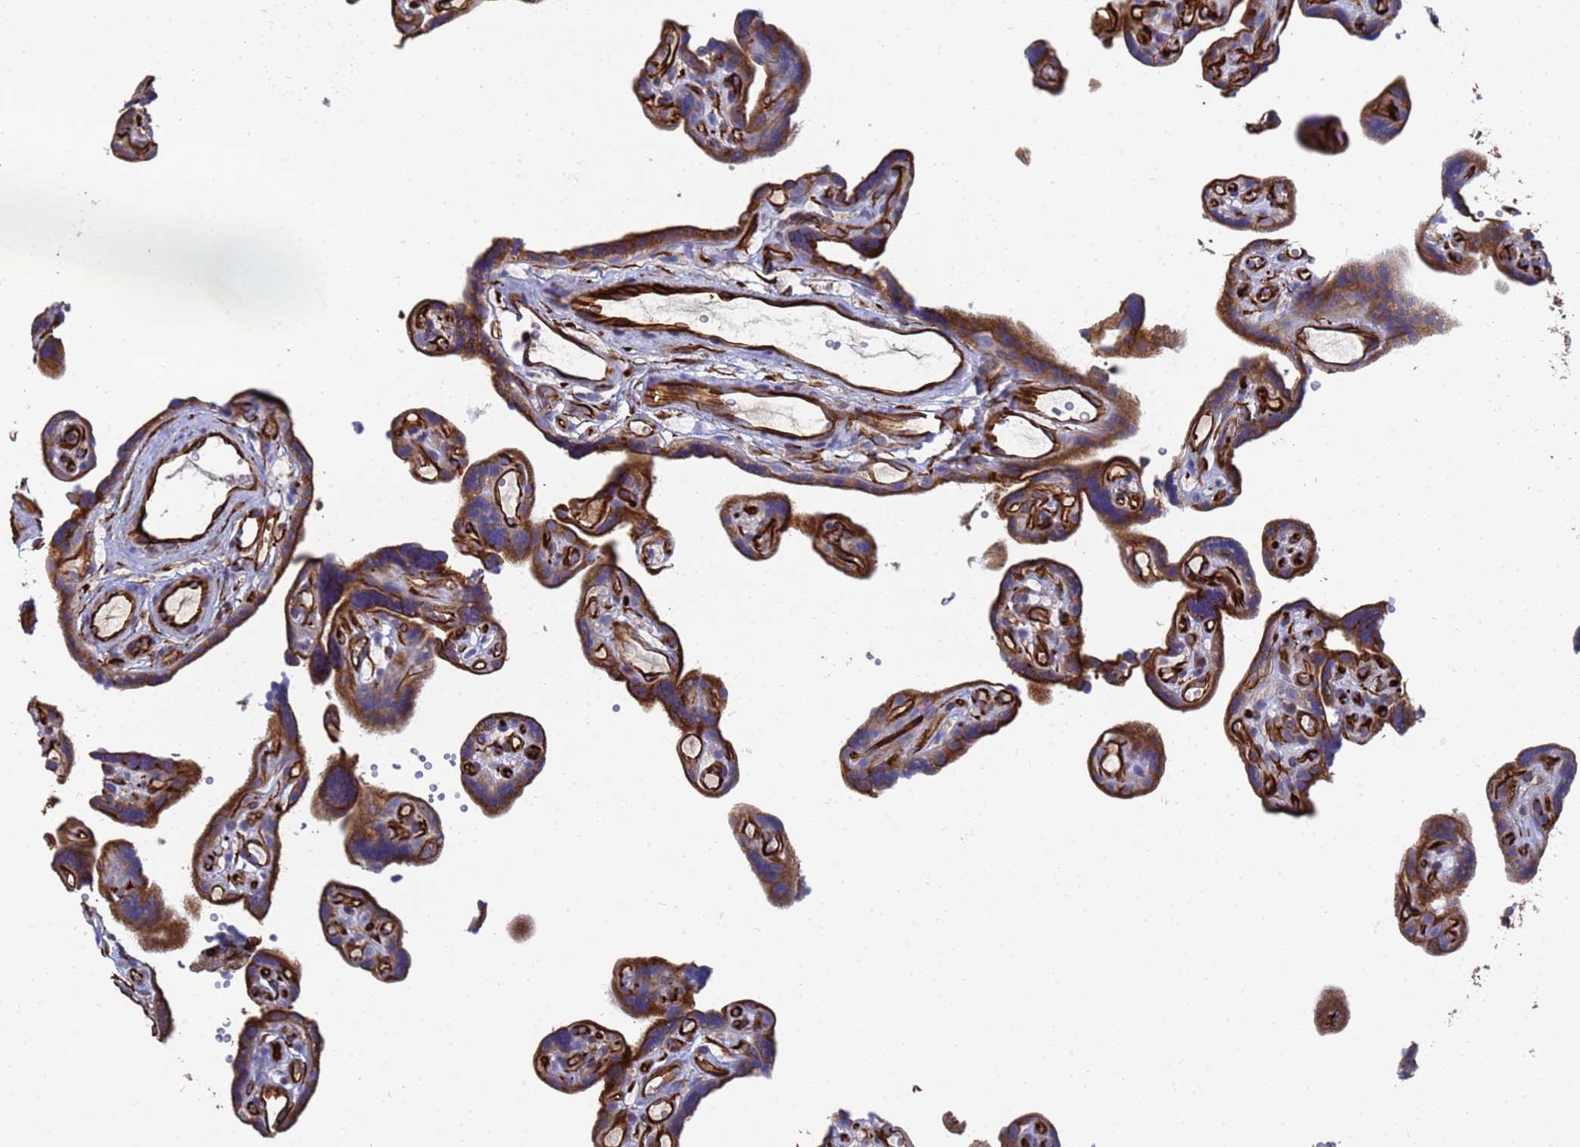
{"staining": {"intensity": "strong", "quantity": ">75%", "location": "cytoplasmic/membranous"}, "tissue": "placenta", "cell_type": "Decidual cells", "image_type": "normal", "snomed": [{"axis": "morphology", "description": "Normal tissue, NOS"}, {"axis": "topography", "description": "Placenta"}], "caption": "High-power microscopy captured an IHC histopathology image of benign placenta, revealing strong cytoplasmic/membranous staining in approximately >75% of decidual cells.", "gene": "SYT13", "patient": {"sex": "female", "age": 30}}